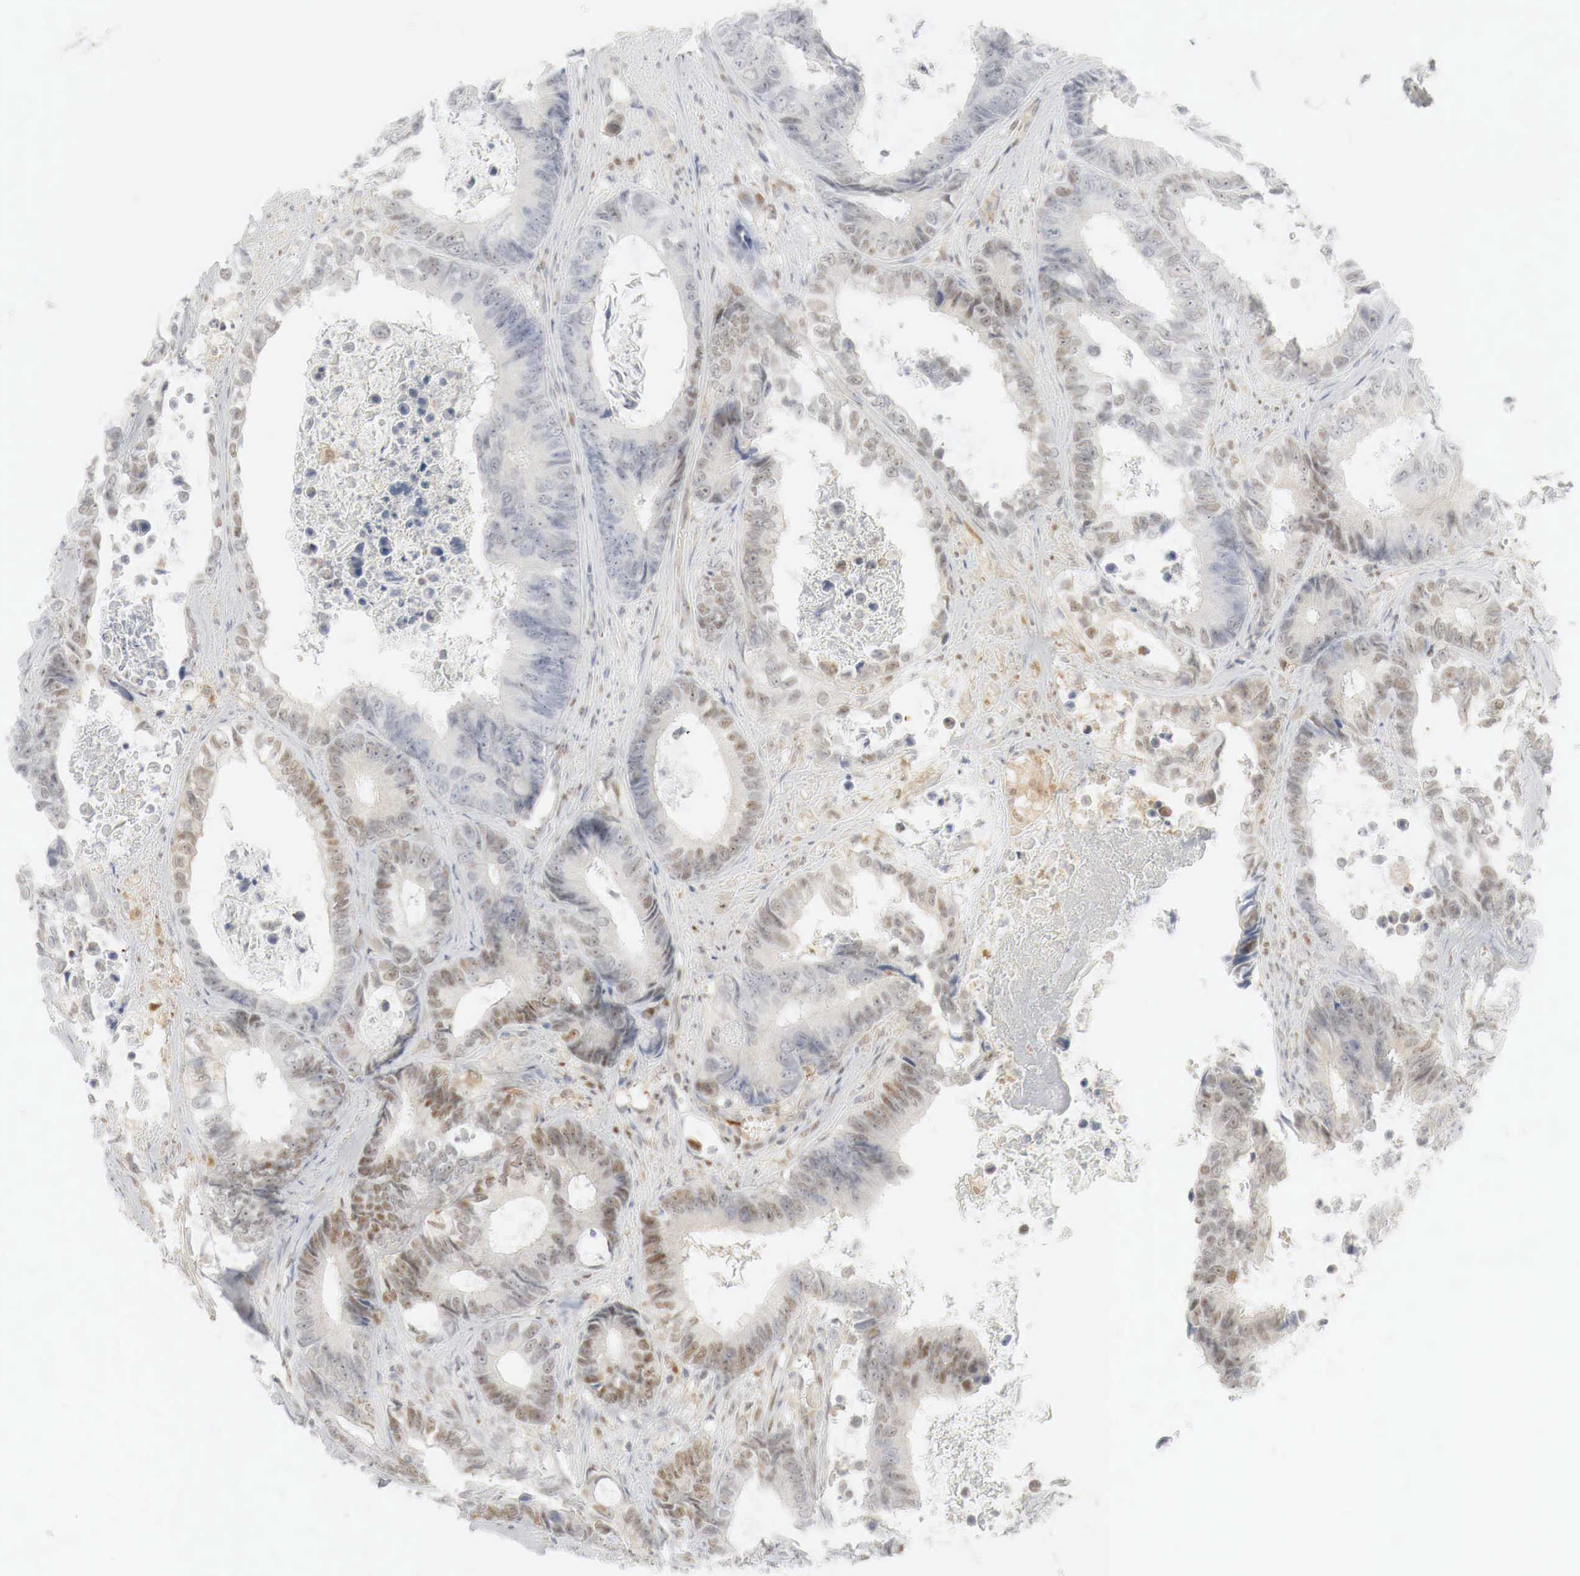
{"staining": {"intensity": "weak", "quantity": "25%-75%", "location": "cytoplasmic/membranous,nuclear"}, "tissue": "colorectal cancer", "cell_type": "Tumor cells", "image_type": "cancer", "snomed": [{"axis": "morphology", "description": "Adenocarcinoma, NOS"}, {"axis": "topography", "description": "Rectum"}], "caption": "A histopathology image of human colorectal adenocarcinoma stained for a protein shows weak cytoplasmic/membranous and nuclear brown staining in tumor cells.", "gene": "MYC", "patient": {"sex": "female", "age": 98}}